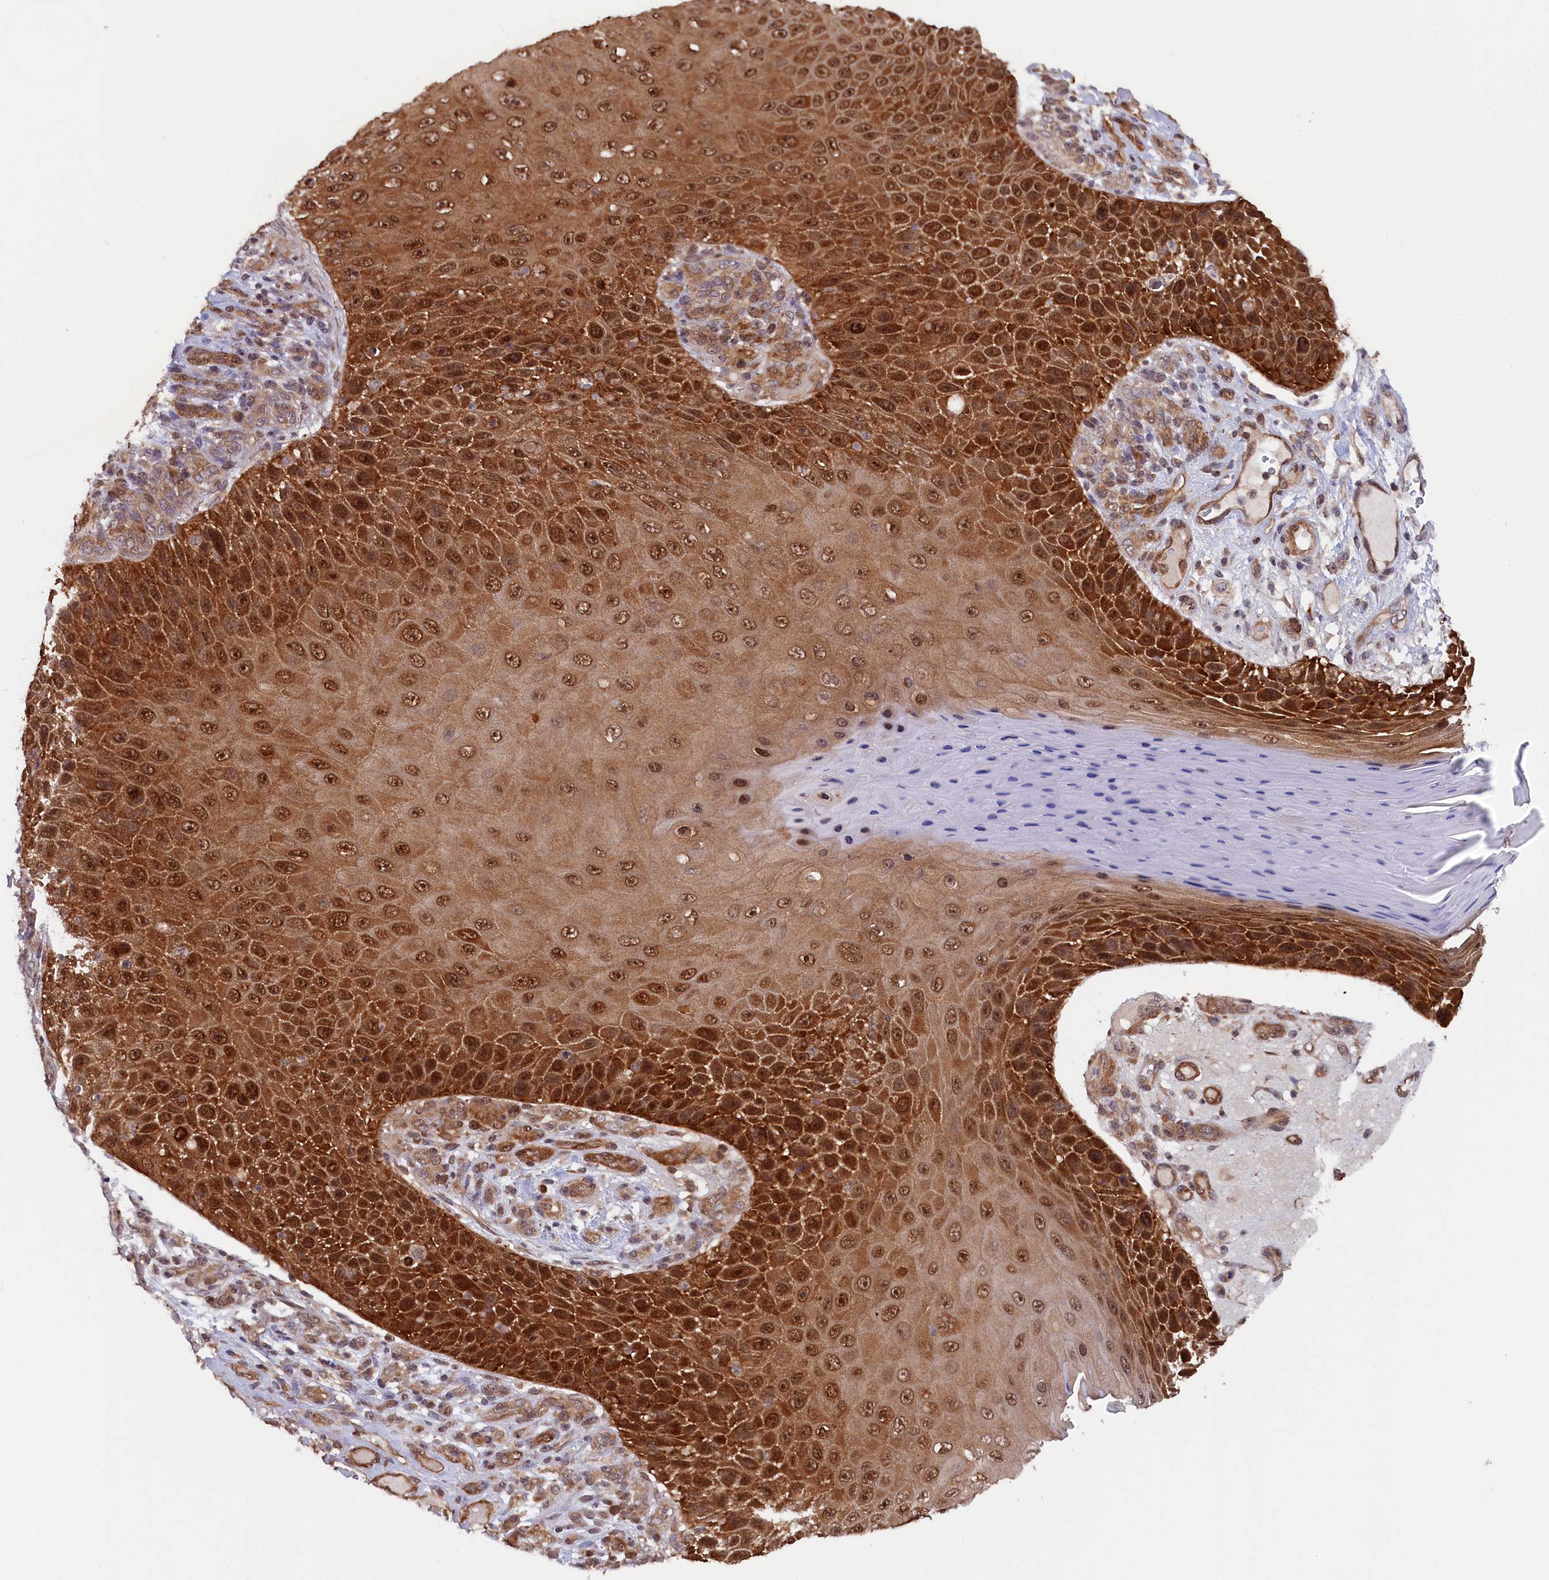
{"staining": {"intensity": "strong", "quantity": ">75%", "location": "cytoplasmic/membranous,nuclear"}, "tissue": "skin cancer", "cell_type": "Tumor cells", "image_type": "cancer", "snomed": [{"axis": "morphology", "description": "Squamous cell carcinoma, NOS"}, {"axis": "topography", "description": "Skin"}], "caption": "There is high levels of strong cytoplasmic/membranous and nuclear staining in tumor cells of skin squamous cell carcinoma, as demonstrated by immunohistochemical staining (brown color).", "gene": "JPT2", "patient": {"sex": "female", "age": 88}}